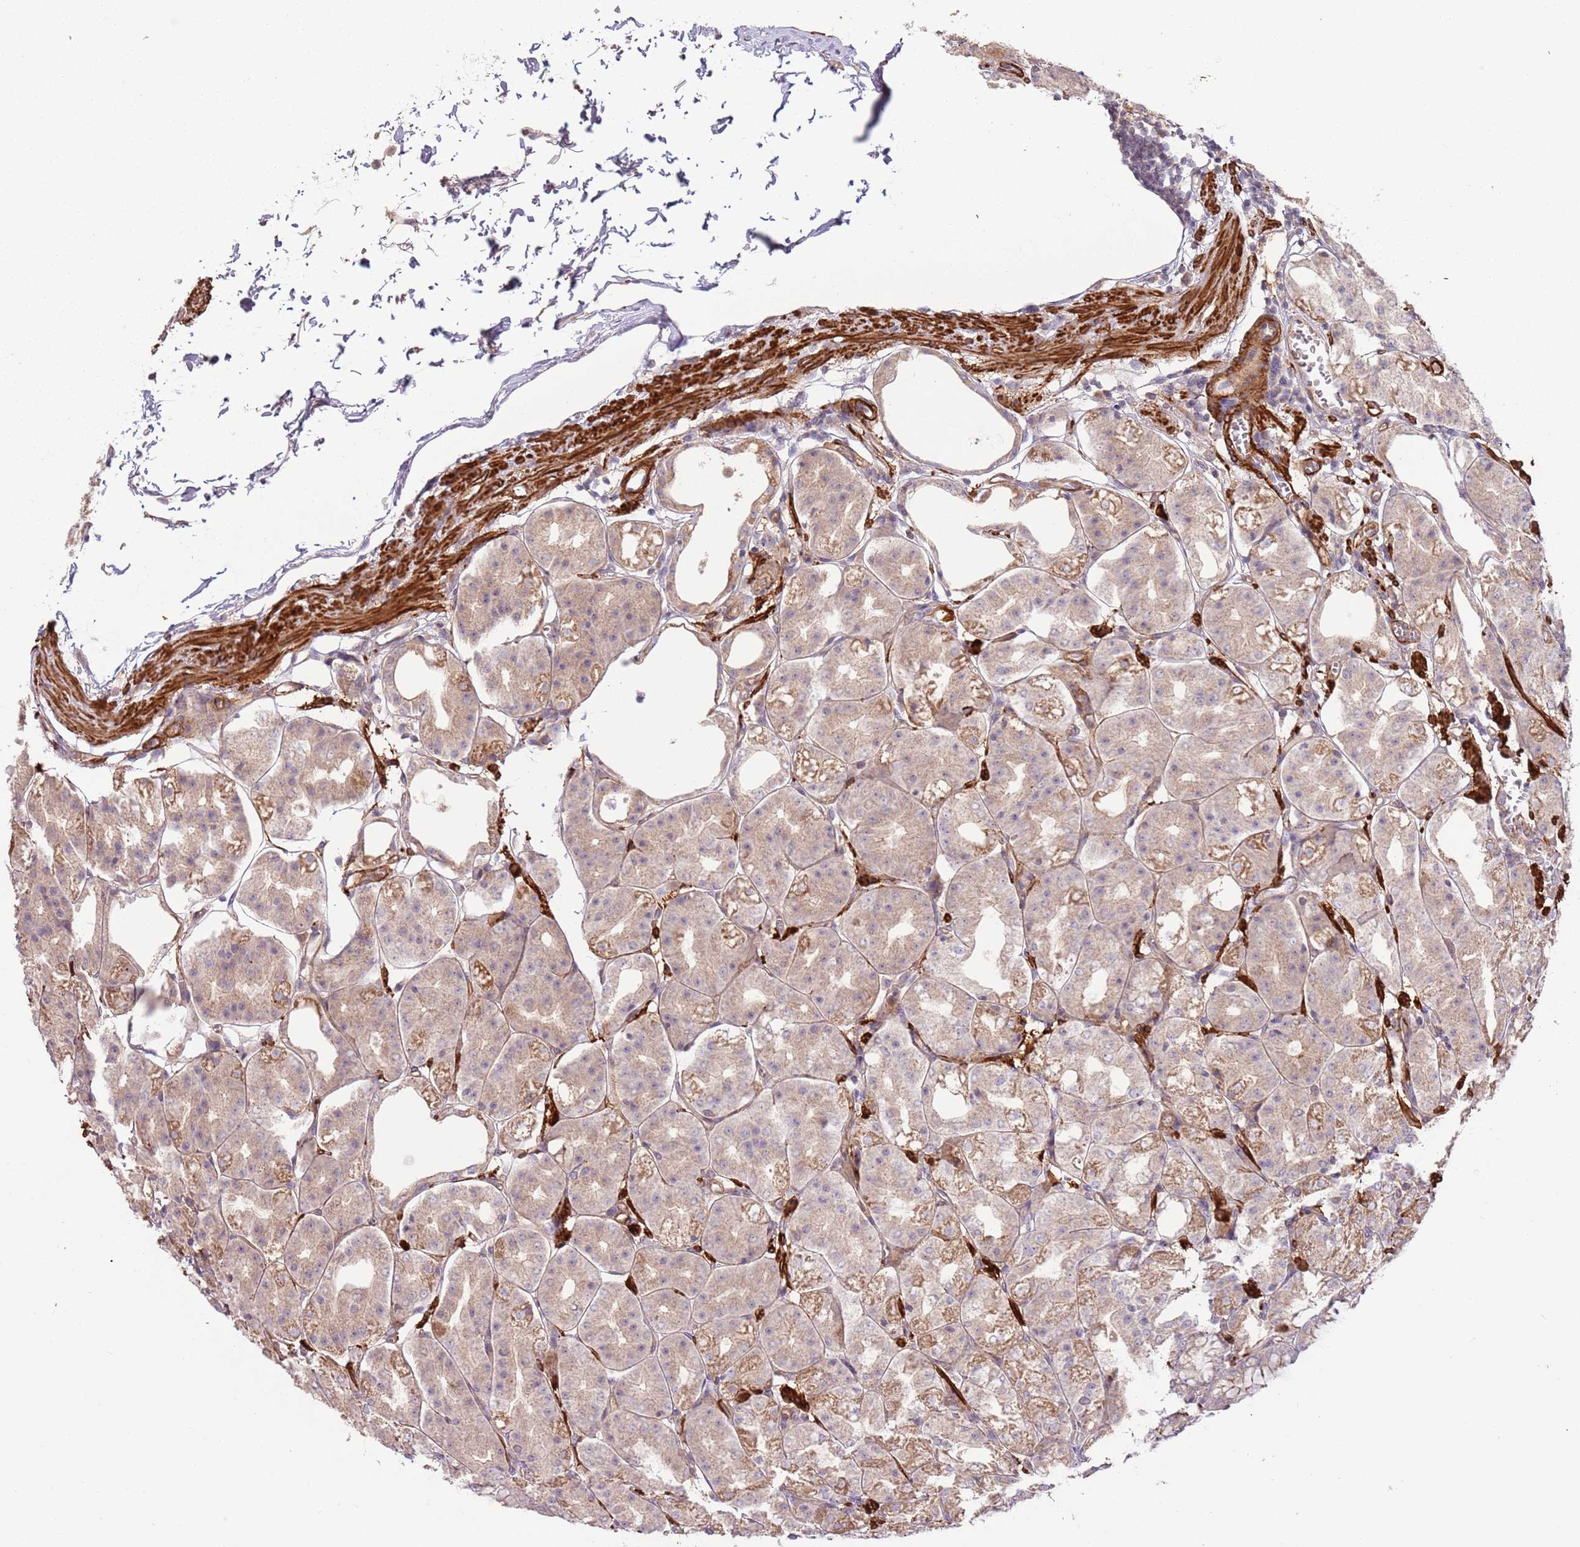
{"staining": {"intensity": "moderate", "quantity": "25%-75%", "location": "cytoplasmic/membranous"}, "tissue": "stomach", "cell_type": "Glandular cells", "image_type": "normal", "snomed": [{"axis": "morphology", "description": "Normal tissue, NOS"}, {"axis": "topography", "description": "Stomach, lower"}], "caption": "Immunohistochemical staining of unremarkable human stomach demonstrates moderate cytoplasmic/membranous protein staining in about 25%-75% of glandular cells. Immunohistochemistry (ihc) stains the protein of interest in brown and the nuclei are stained blue.", "gene": "RNF128", "patient": {"sex": "male", "age": 71}}